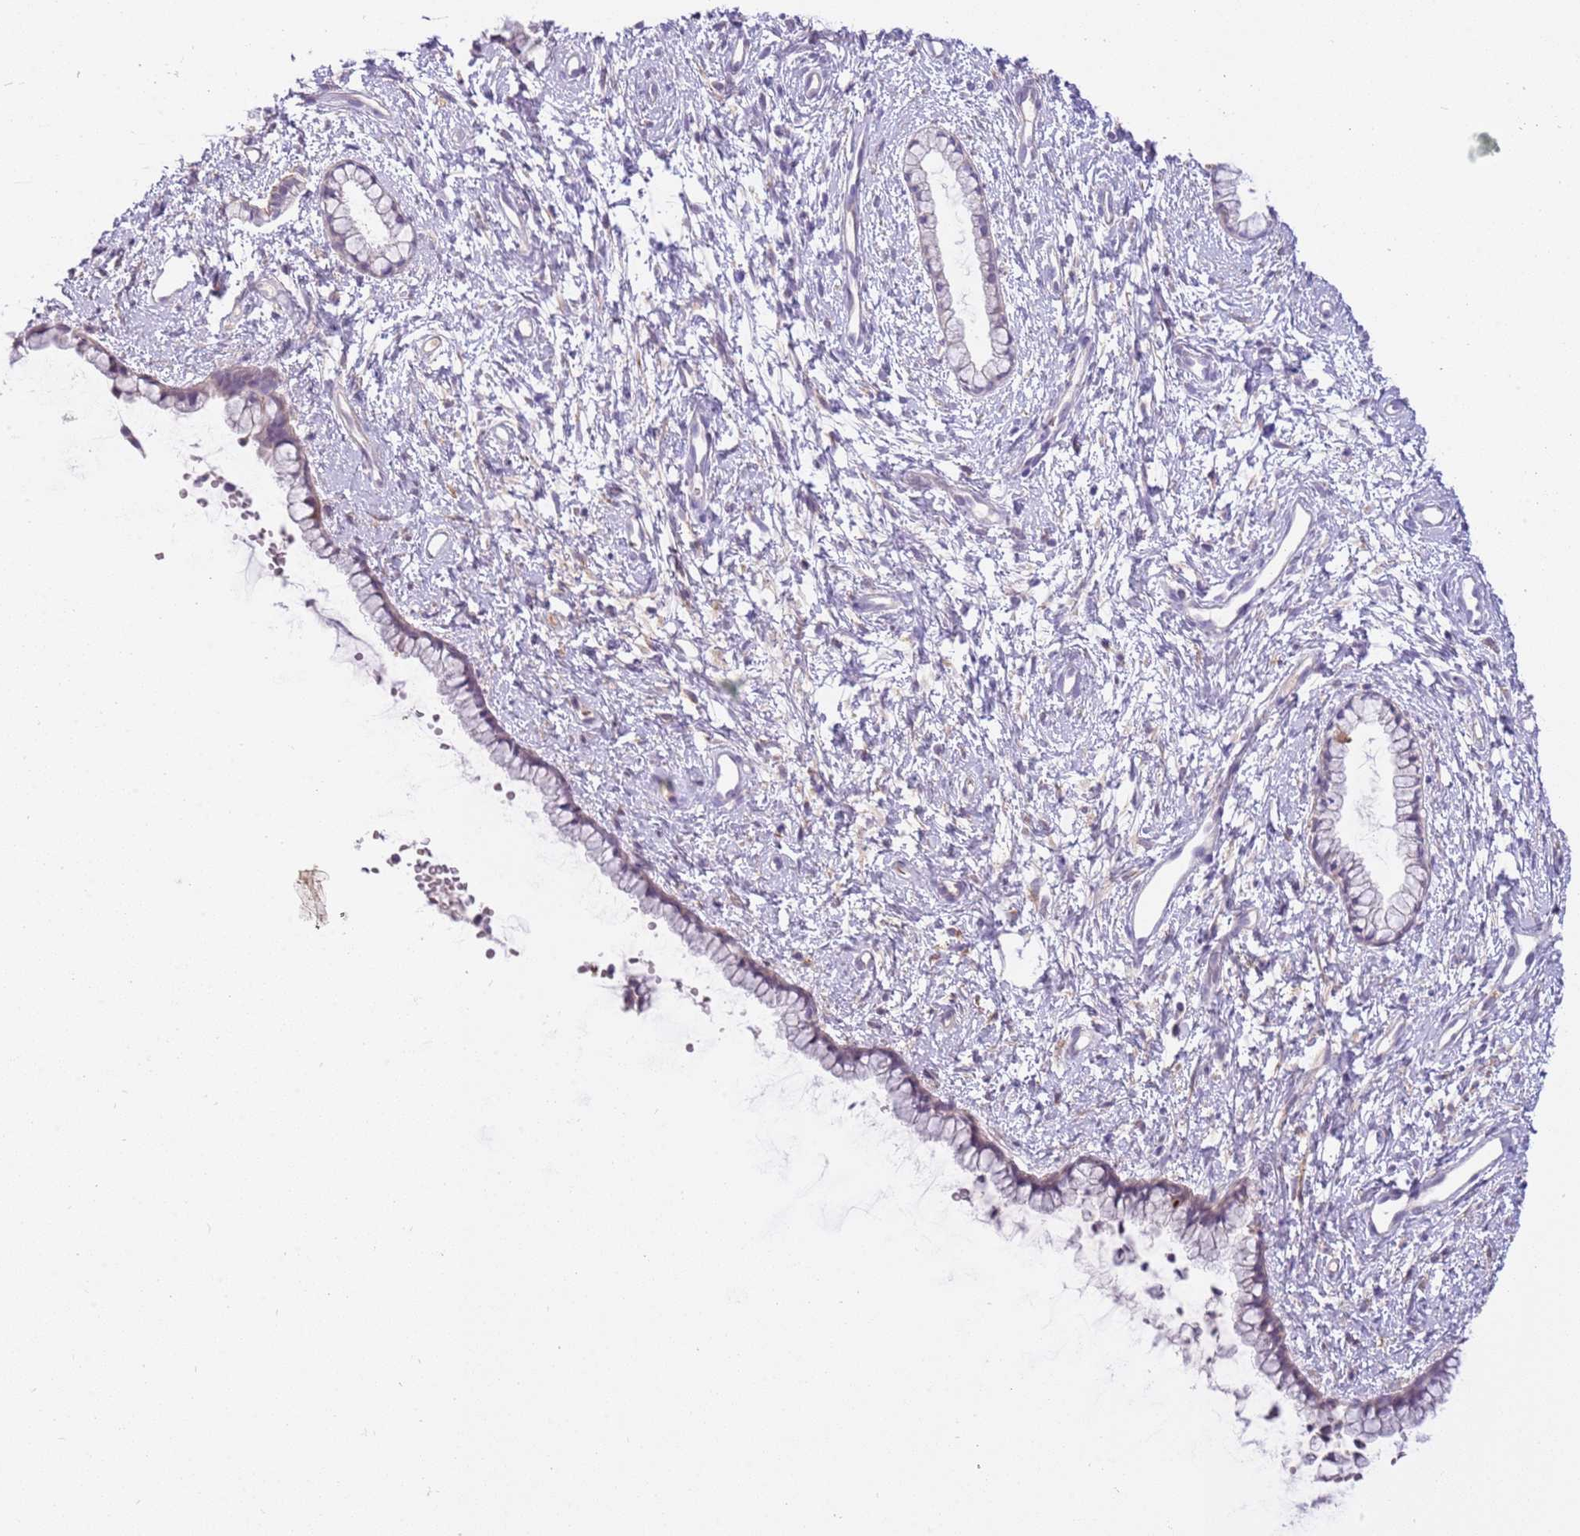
{"staining": {"intensity": "moderate", "quantity": "<25%", "location": "cytoplasmic/membranous"}, "tissue": "cervix", "cell_type": "Glandular cells", "image_type": "normal", "snomed": [{"axis": "morphology", "description": "Normal tissue, NOS"}, {"axis": "topography", "description": "Cervix"}], "caption": "The photomicrograph exhibits immunohistochemical staining of benign cervix. There is moderate cytoplasmic/membranous positivity is appreciated in about <25% of glandular cells. (DAB (3,3'-diaminobenzidine) = brown stain, brightfield microscopy at high magnification).", "gene": "CFAP73", "patient": {"sex": "female", "age": 57}}